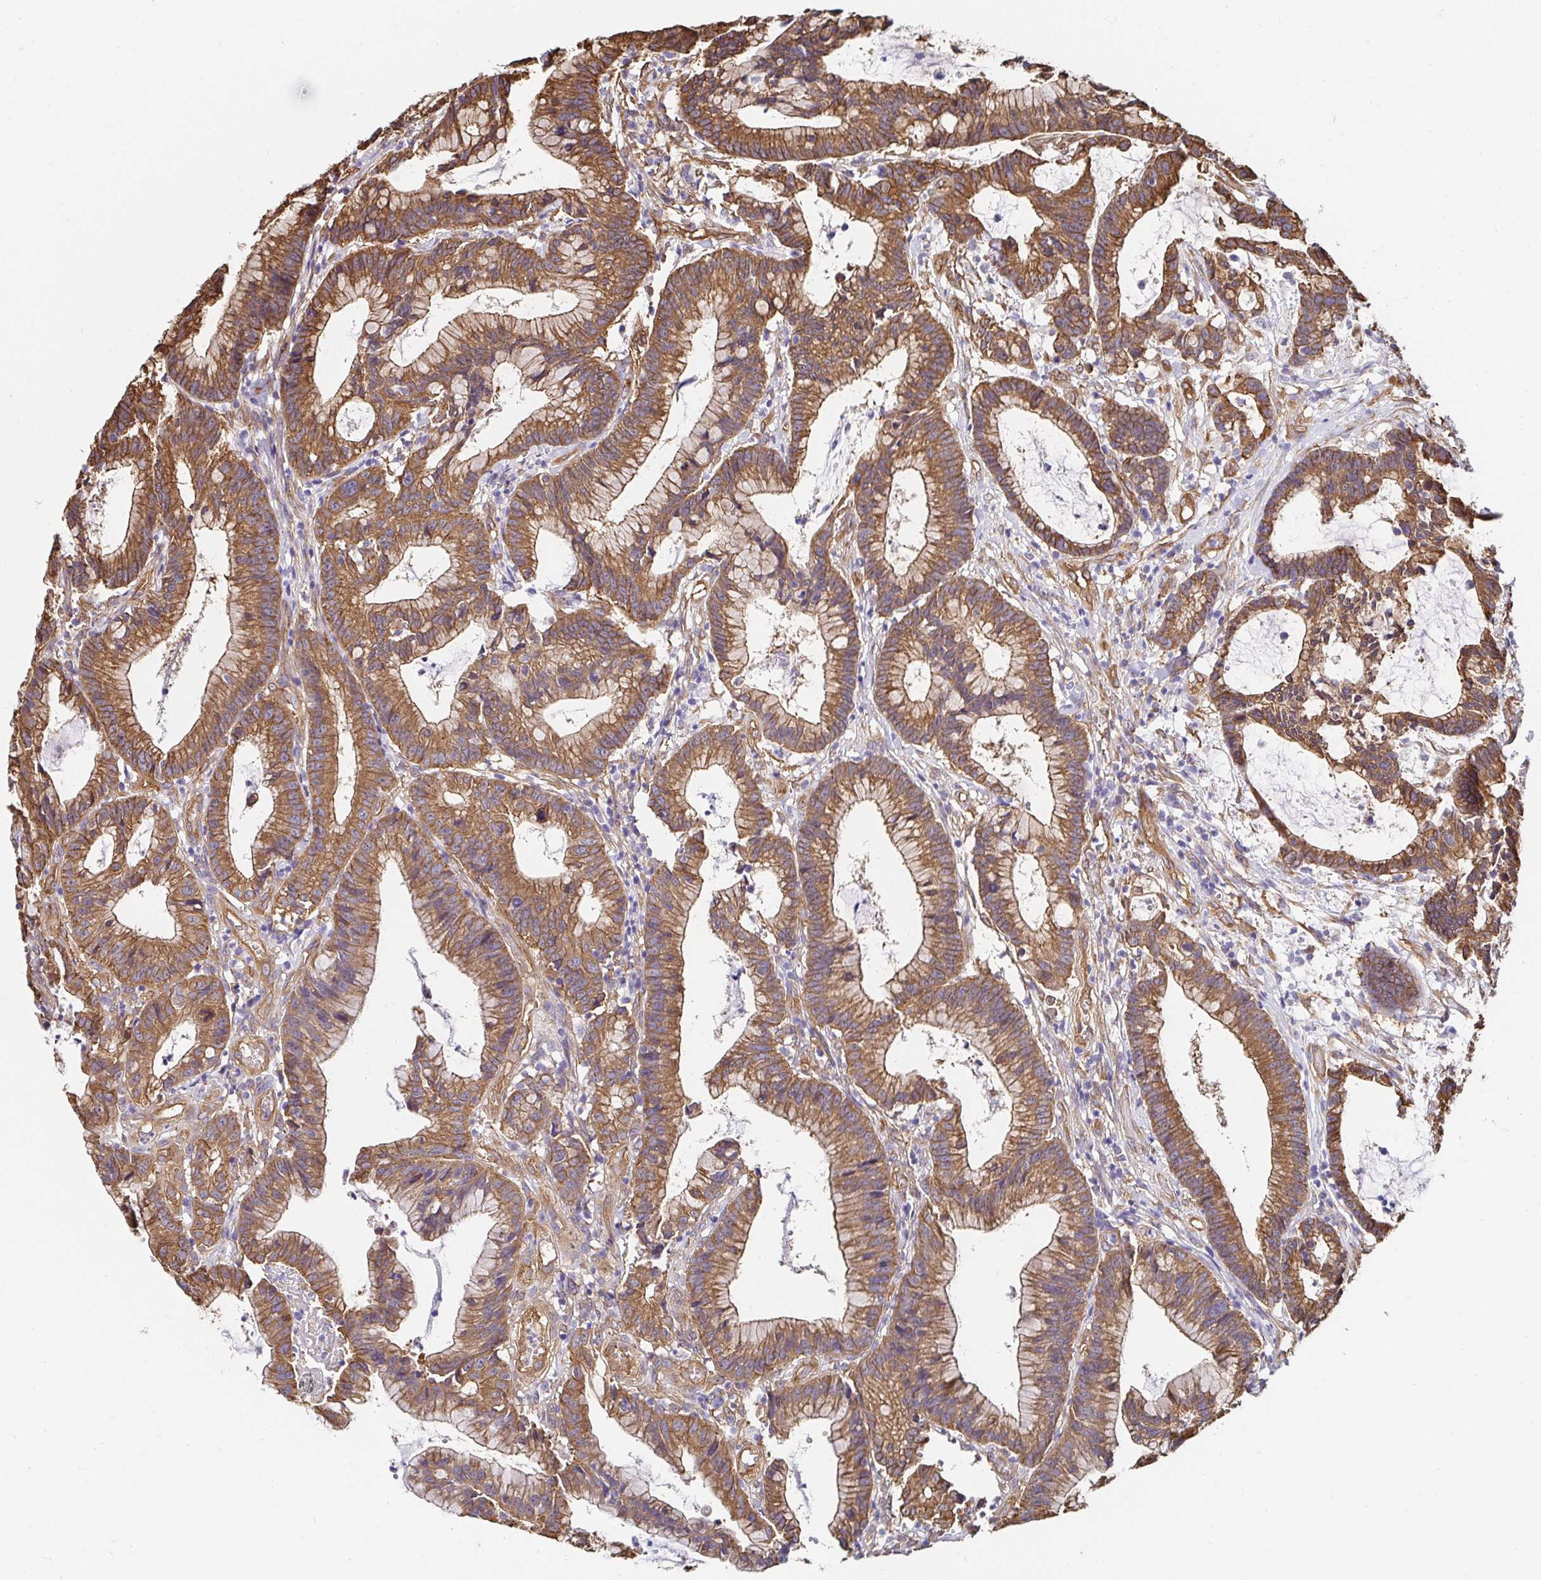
{"staining": {"intensity": "moderate", "quantity": ">75%", "location": "cytoplasmic/membranous"}, "tissue": "colorectal cancer", "cell_type": "Tumor cells", "image_type": "cancer", "snomed": [{"axis": "morphology", "description": "Adenocarcinoma, NOS"}, {"axis": "topography", "description": "Colon"}], "caption": "Colorectal cancer was stained to show a protein in brown. There is medium levels of moderate cytoplasmic/membranous staining in about >75% of tumor cells.", "gene": "CTTN", "patient": {"sex": "female", "age": 78}}